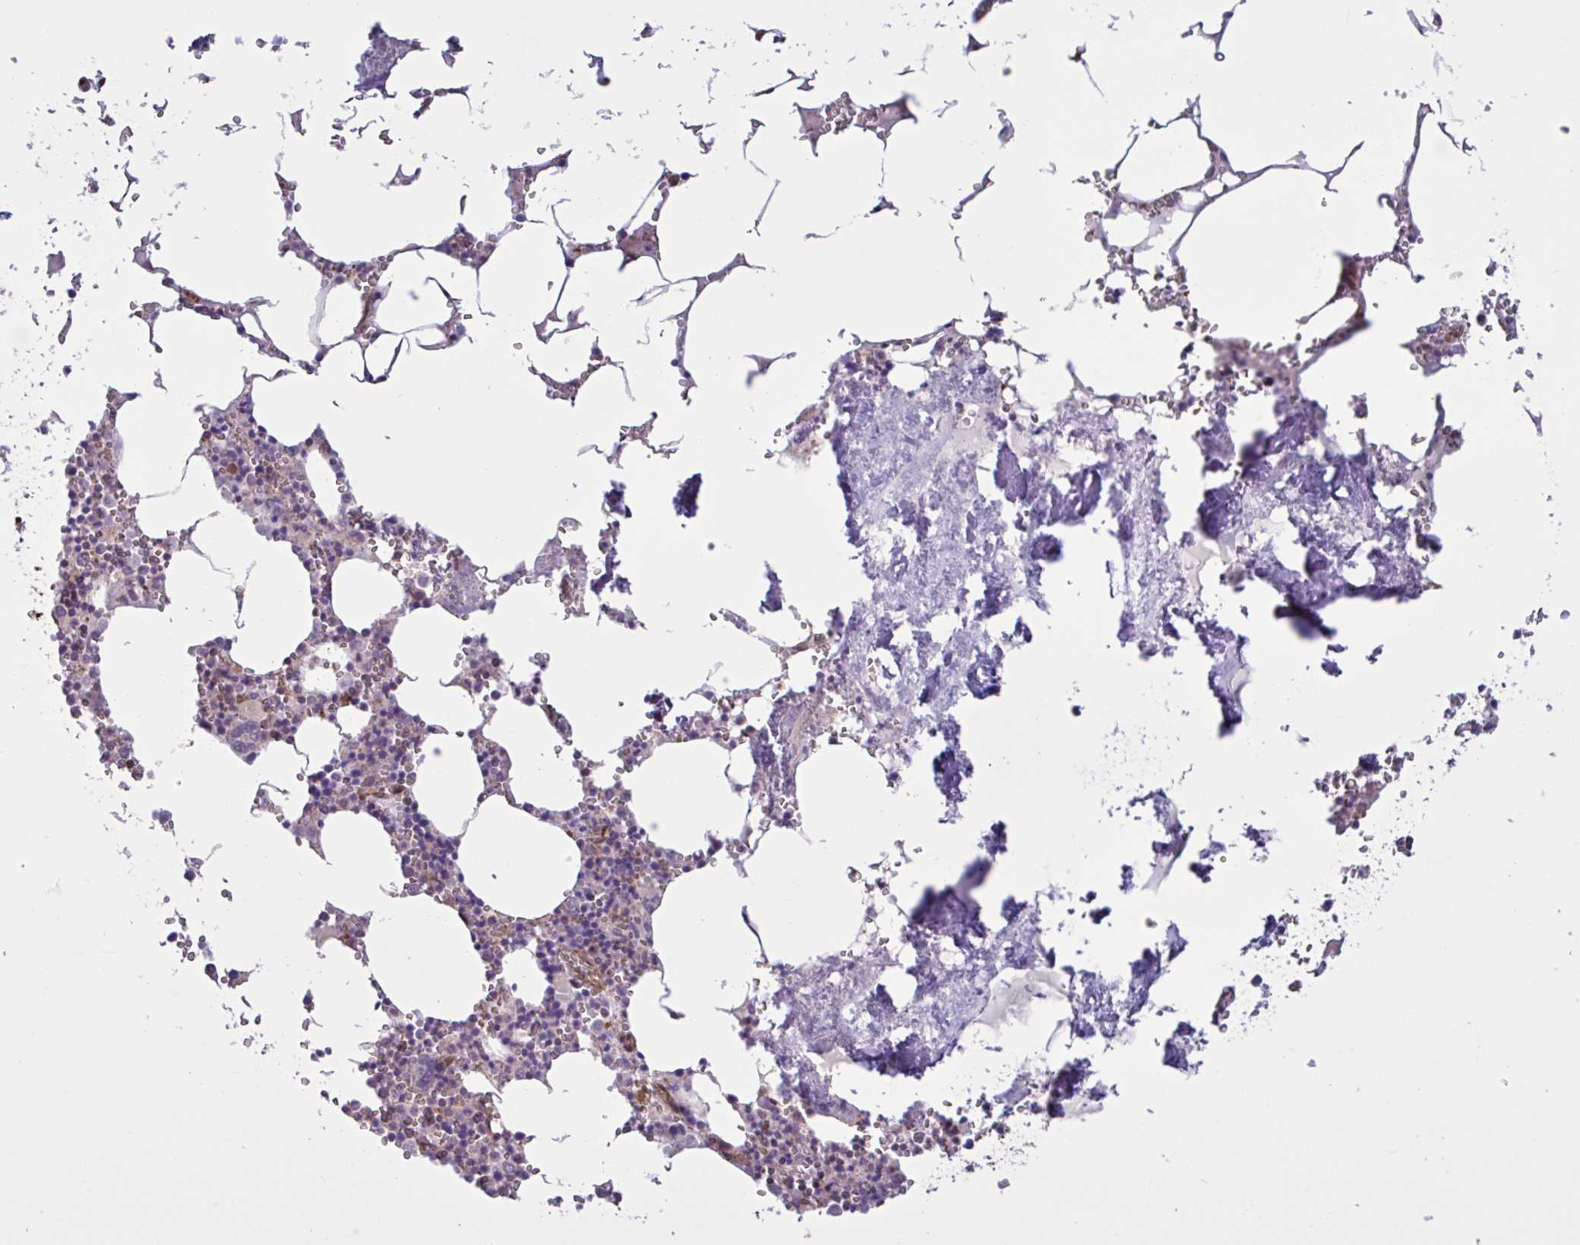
{"staining": {"intensity": "weak", "quantity": "<25%", "location": "cytoplasmic/membranous,nuclear"}, "tissue": "bone marrow", "cell_type": "Hematopoietic cells", "image_type": "normal", "snomed": [{"axis": "morphology", "description": "Normal tissue, NOS"}, {"axis": "topography", "description": "Bone marrow"}], "caption": "The image shows no staining of hematopoietic cells in normal bone marrow. (DAB (3,3'-diaminobenzidine) immunohistochemistry, high magnification).", "gene": "GLTP", "patient": {"sex": "male", "age": 54}}